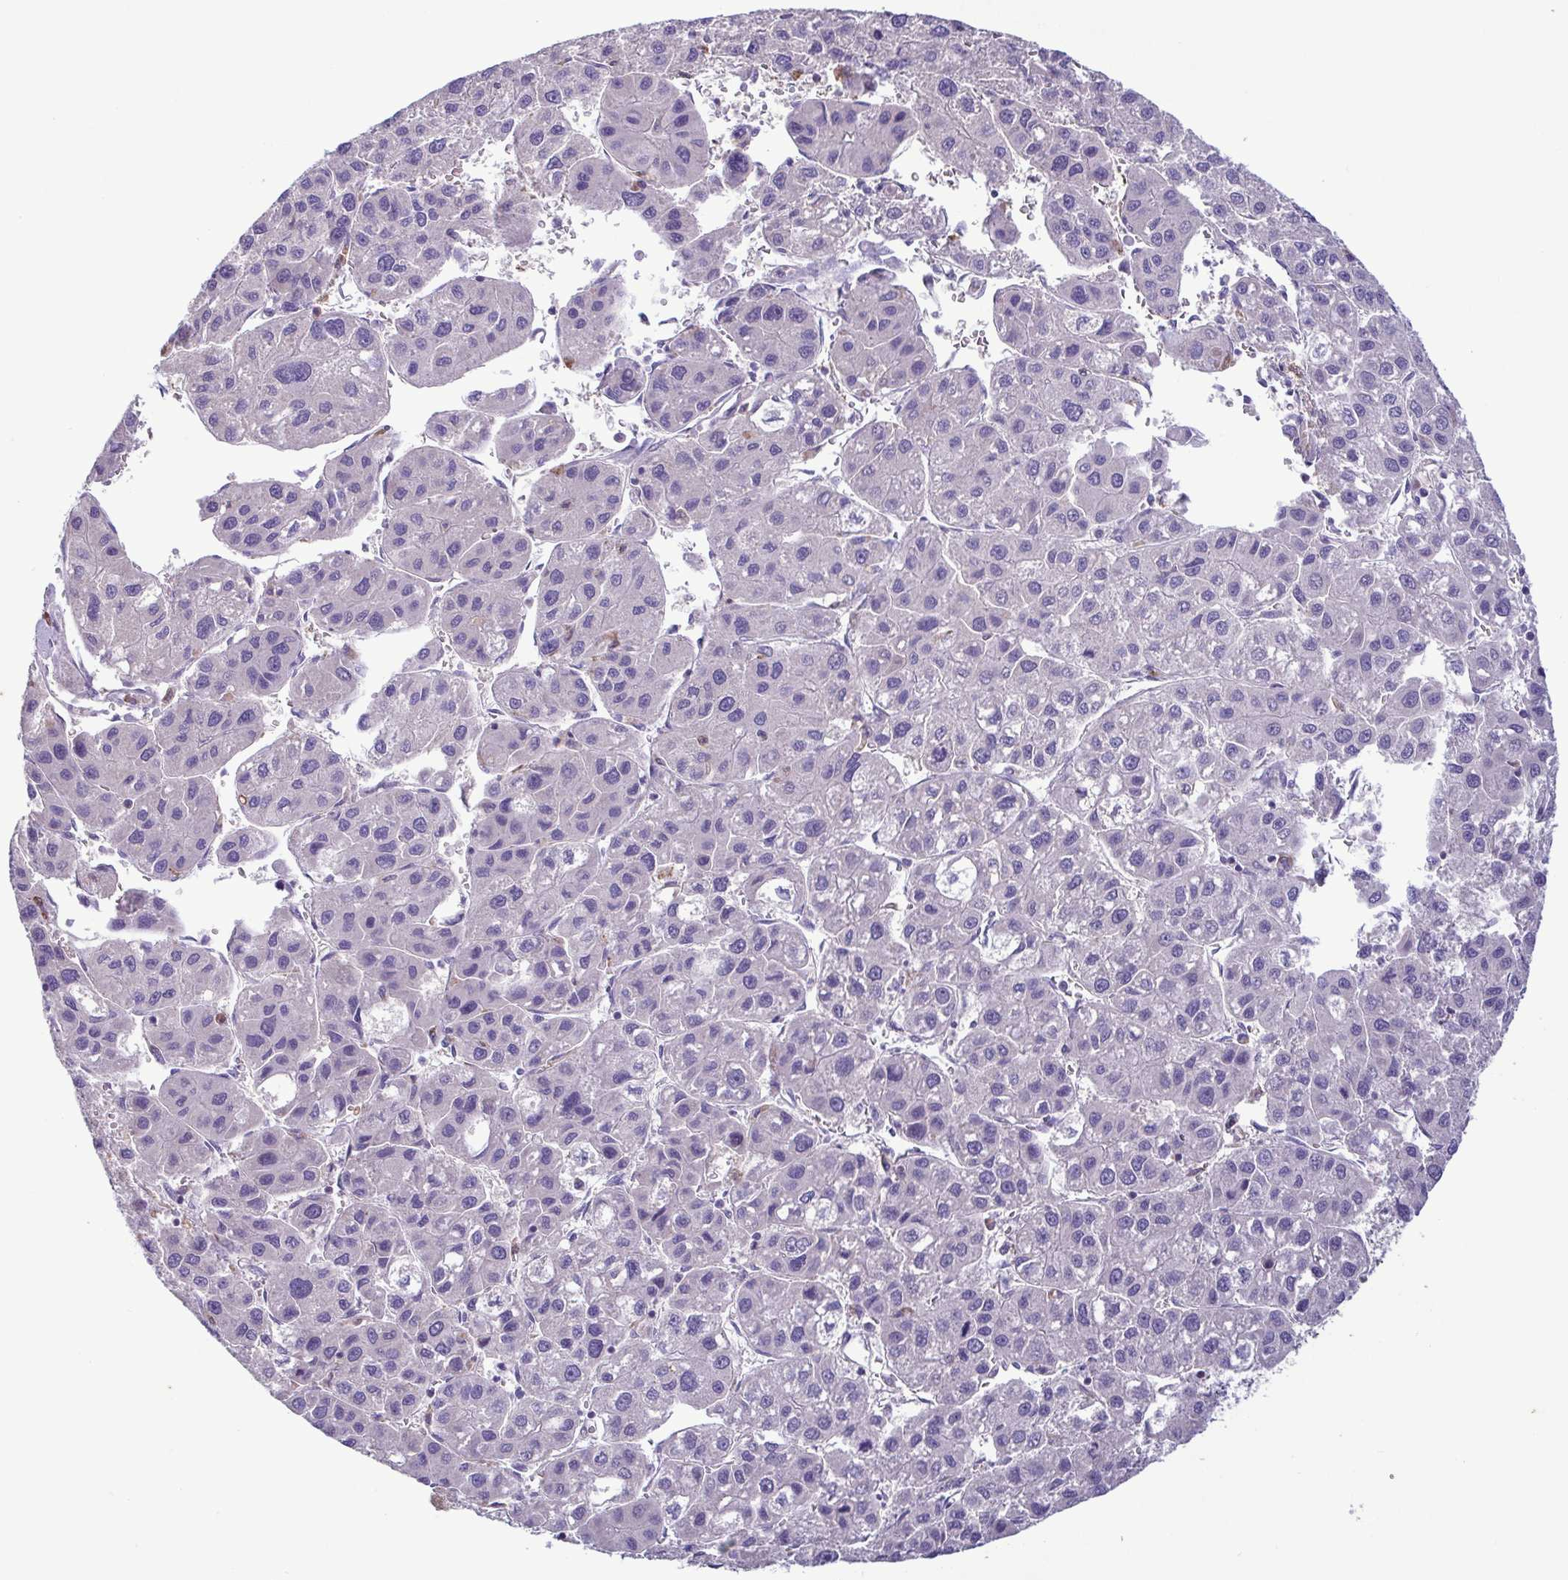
{"staining": {"intensity": "negative", "quantity": "none", "location": "none"}, "tissue": "liver cancer", "cell_type": "Tumor cells", "image_type": "cancer", "snomed": [{"axis": "morphology", "description": "Carcinoma, Hepatocellular, NOS"}, {"axis": "topography", "description": "Liver"}], "caption": "A high-resolution image shows immunohistochemistry staining of liver cancer (hepatocellular carcinoma), which demonstrates no significant positivity in tumor cells.", "gene": "F13B", "patient": {"sex": "male", "age": 73}}